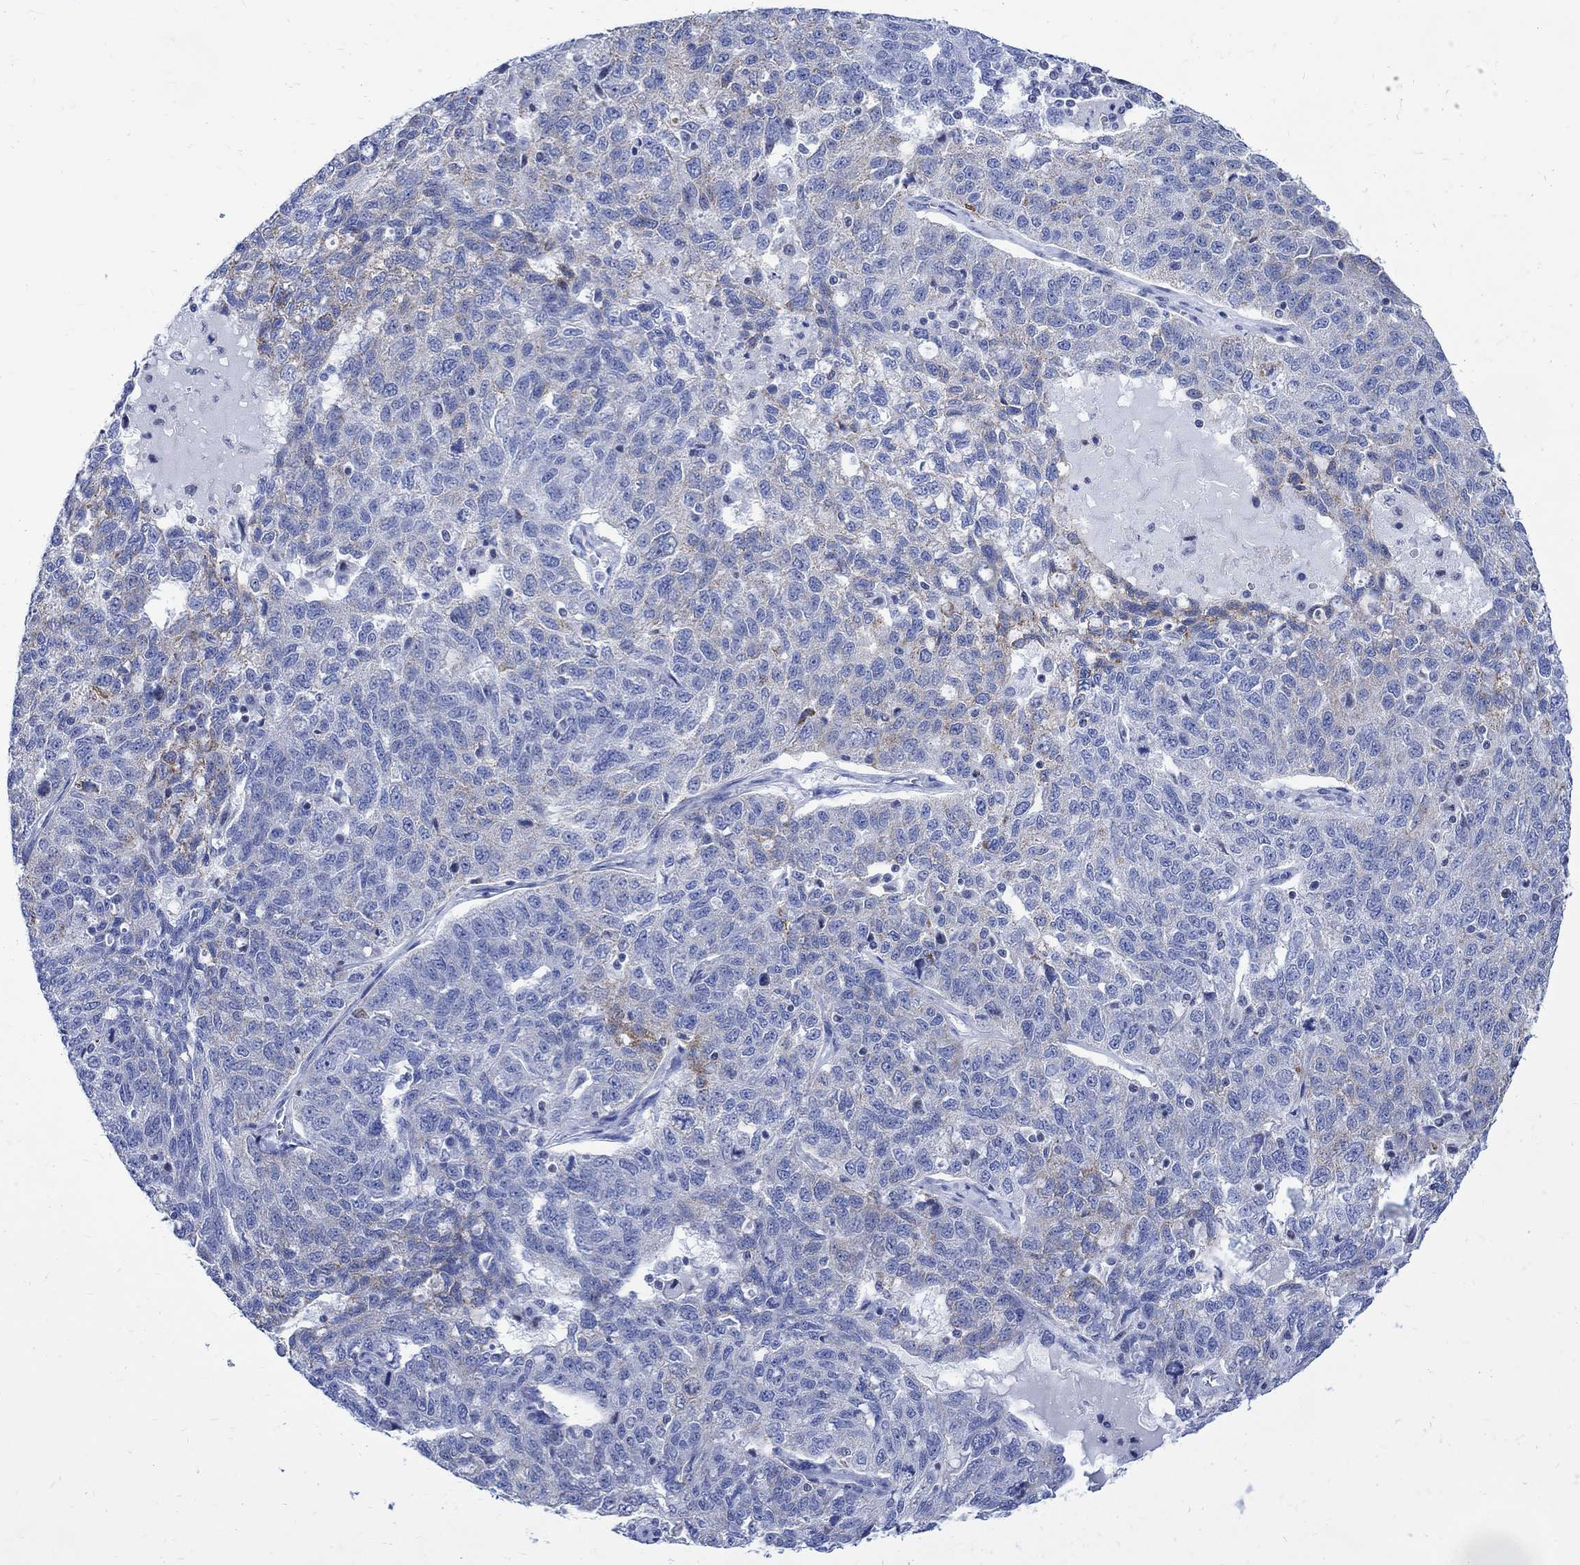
{"staining": {"intensity": "moderate", "quantity": "<25%", "location": "cytoplasmic/membranous"}, "tissue": "ovarian cancer", "cell_type": "Tumor cells", "image_type": "cancer", "snomed": [{"axis": "morphology", "description": "Cystadenocarcinoma, serous, NOS"}, {"axis": "topography", "description": "Ovary"}], "caption": "Brown immunohistochemical staining in ovarian cancer displays moderate cytoplasmic/membranous expression in about <25% of tumor cells.", "gene": "CPLX2", "patient": {"sex": "female", "age": 71}}